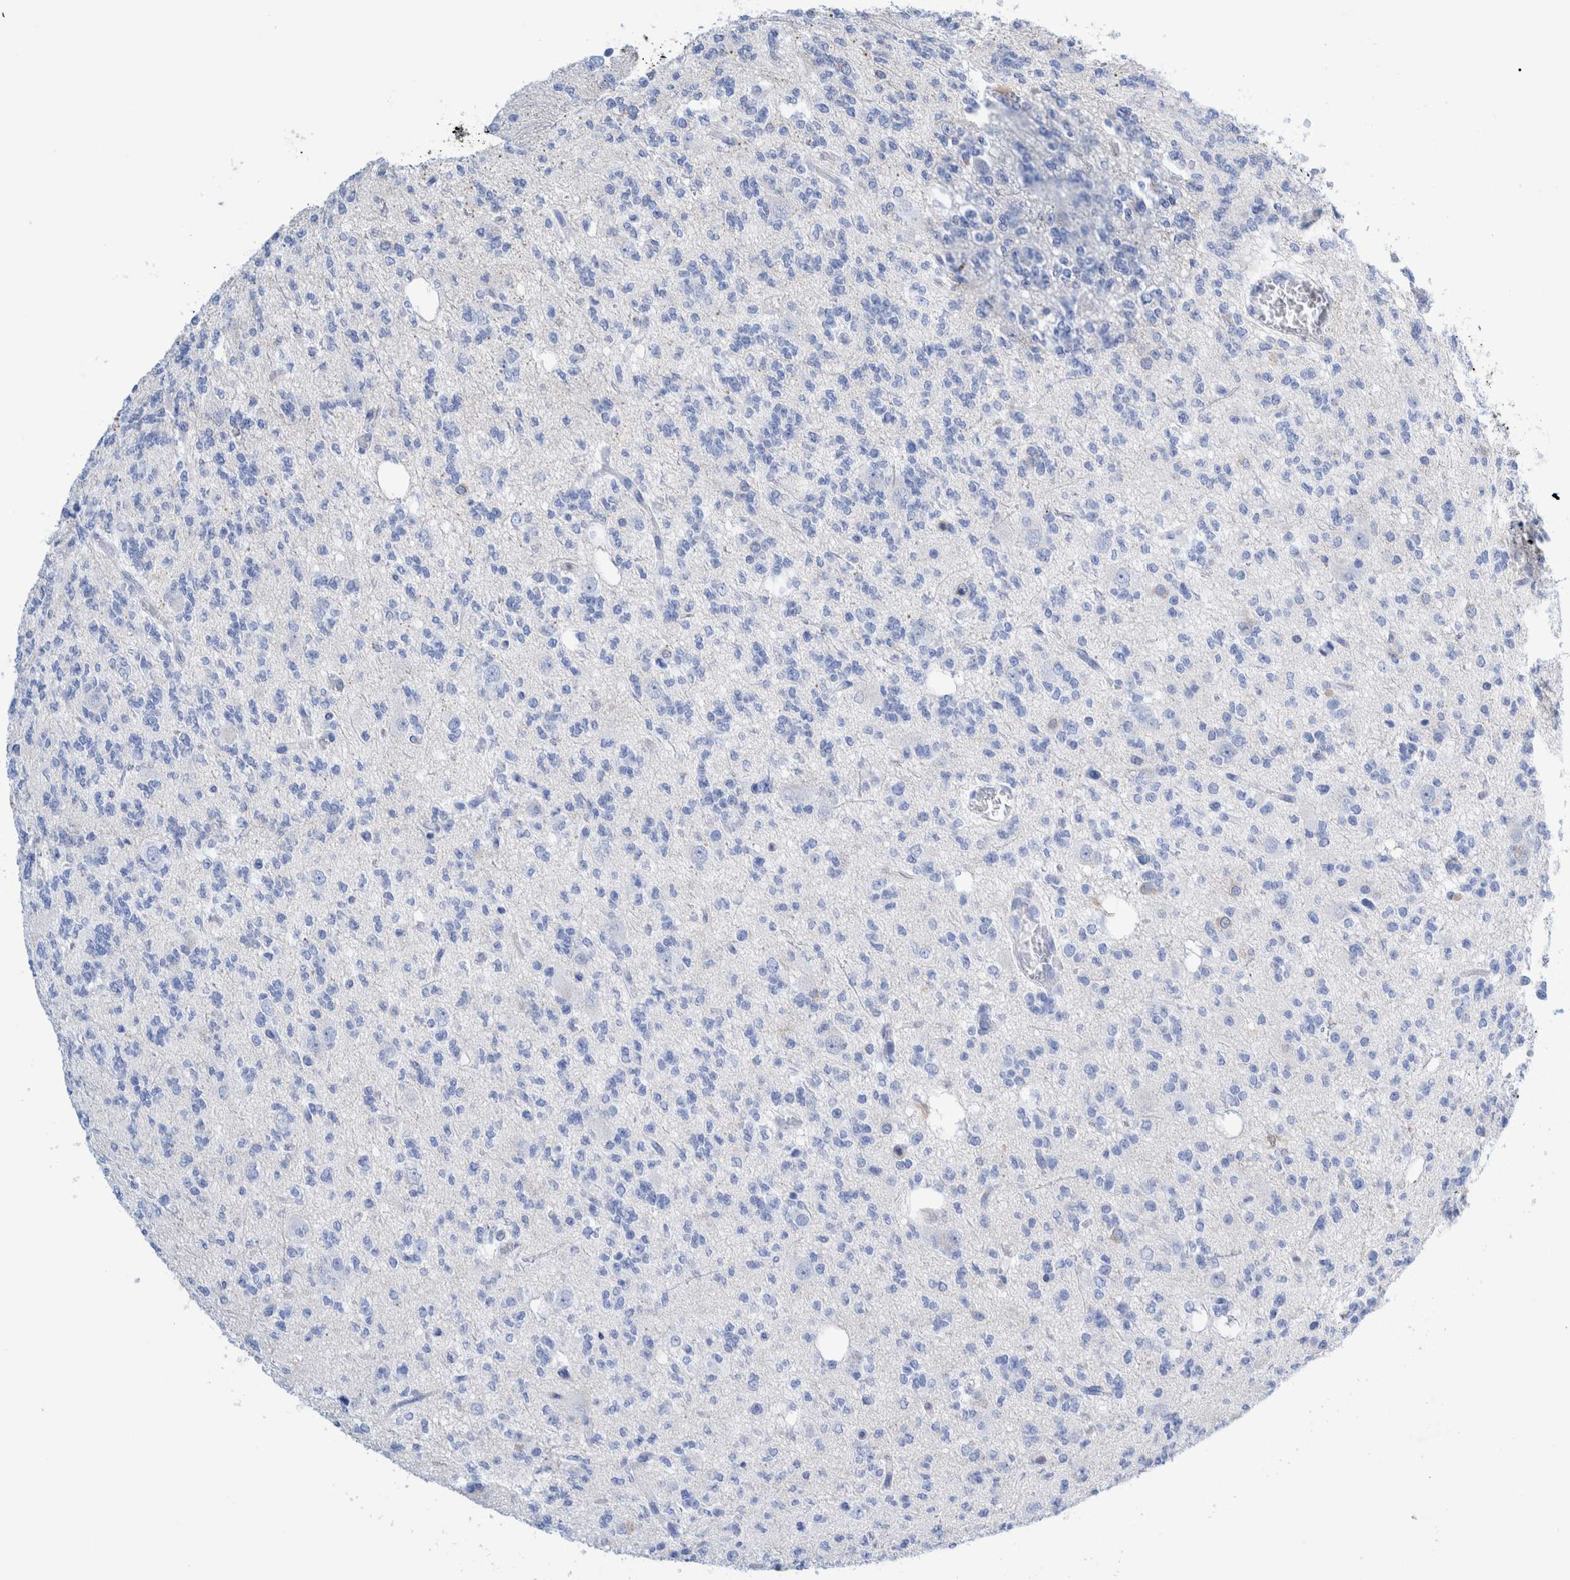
{"staining": {"intensity": "negative", "quantity": "none", "location": "none"}, "tissue": "glioma", "cell_type": "Tumor cells", "image_type": "cancer", "snomed": [{"axis": "morphology", "description": "Glioma, malignant, Low grade"}, {"axis": "topography", "description": "Brain"}], "caption": "Immunohistochemistry micrograph of malignant low-grade glioma stained for a protein (brown), which demonstrates no positivity in tumor cells.", "gene": "KRT14", "patient": {"sex": "male", "age": 38}}